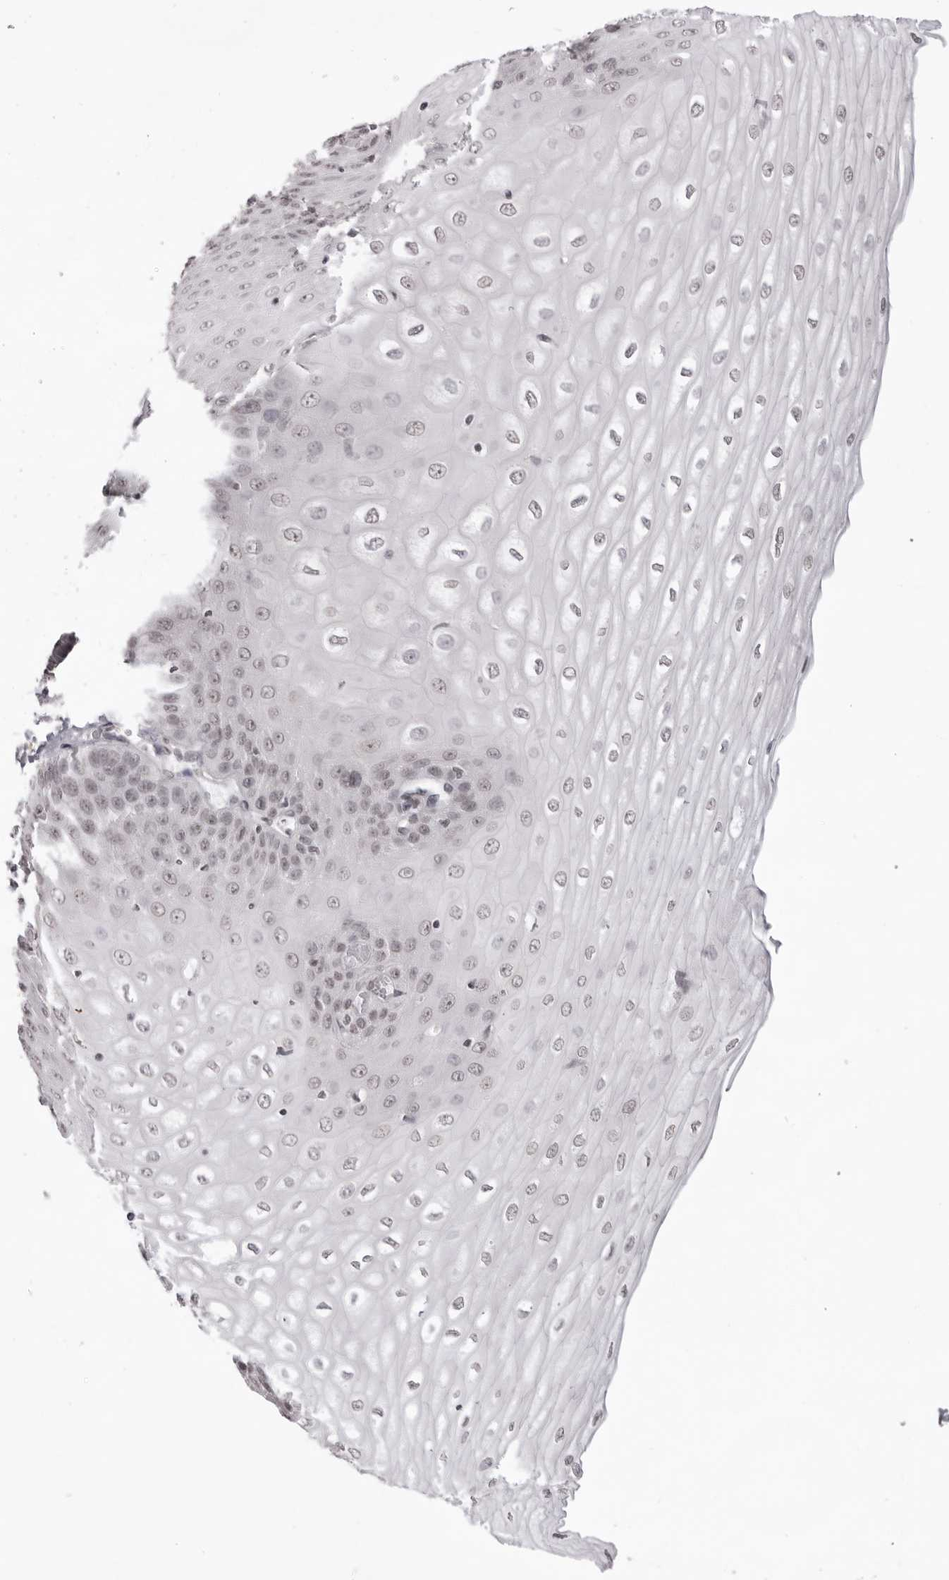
{"staining": {"intensity": "negative", "quantity": "none", "location": "none"}, "tissue": "esophagus", "cell_type": "Squamous epithelial cells", "image_type": "normal", "snomed": [{"axis": "morphology", "description": "Normal tissue, NOS"}, {"axis": "topography", "description": "Esophagus"}], "caption": "A histopathology image of esophagus stained for a protein exhibits no brown staining in squamous epithelial cells. (Stains: DAB IHC with hematoxylin counter stain, Microscopy: brightfield microscopy at high magnification).", "gene": "NTM", "patient": {"sex": "male", "age": 60}}